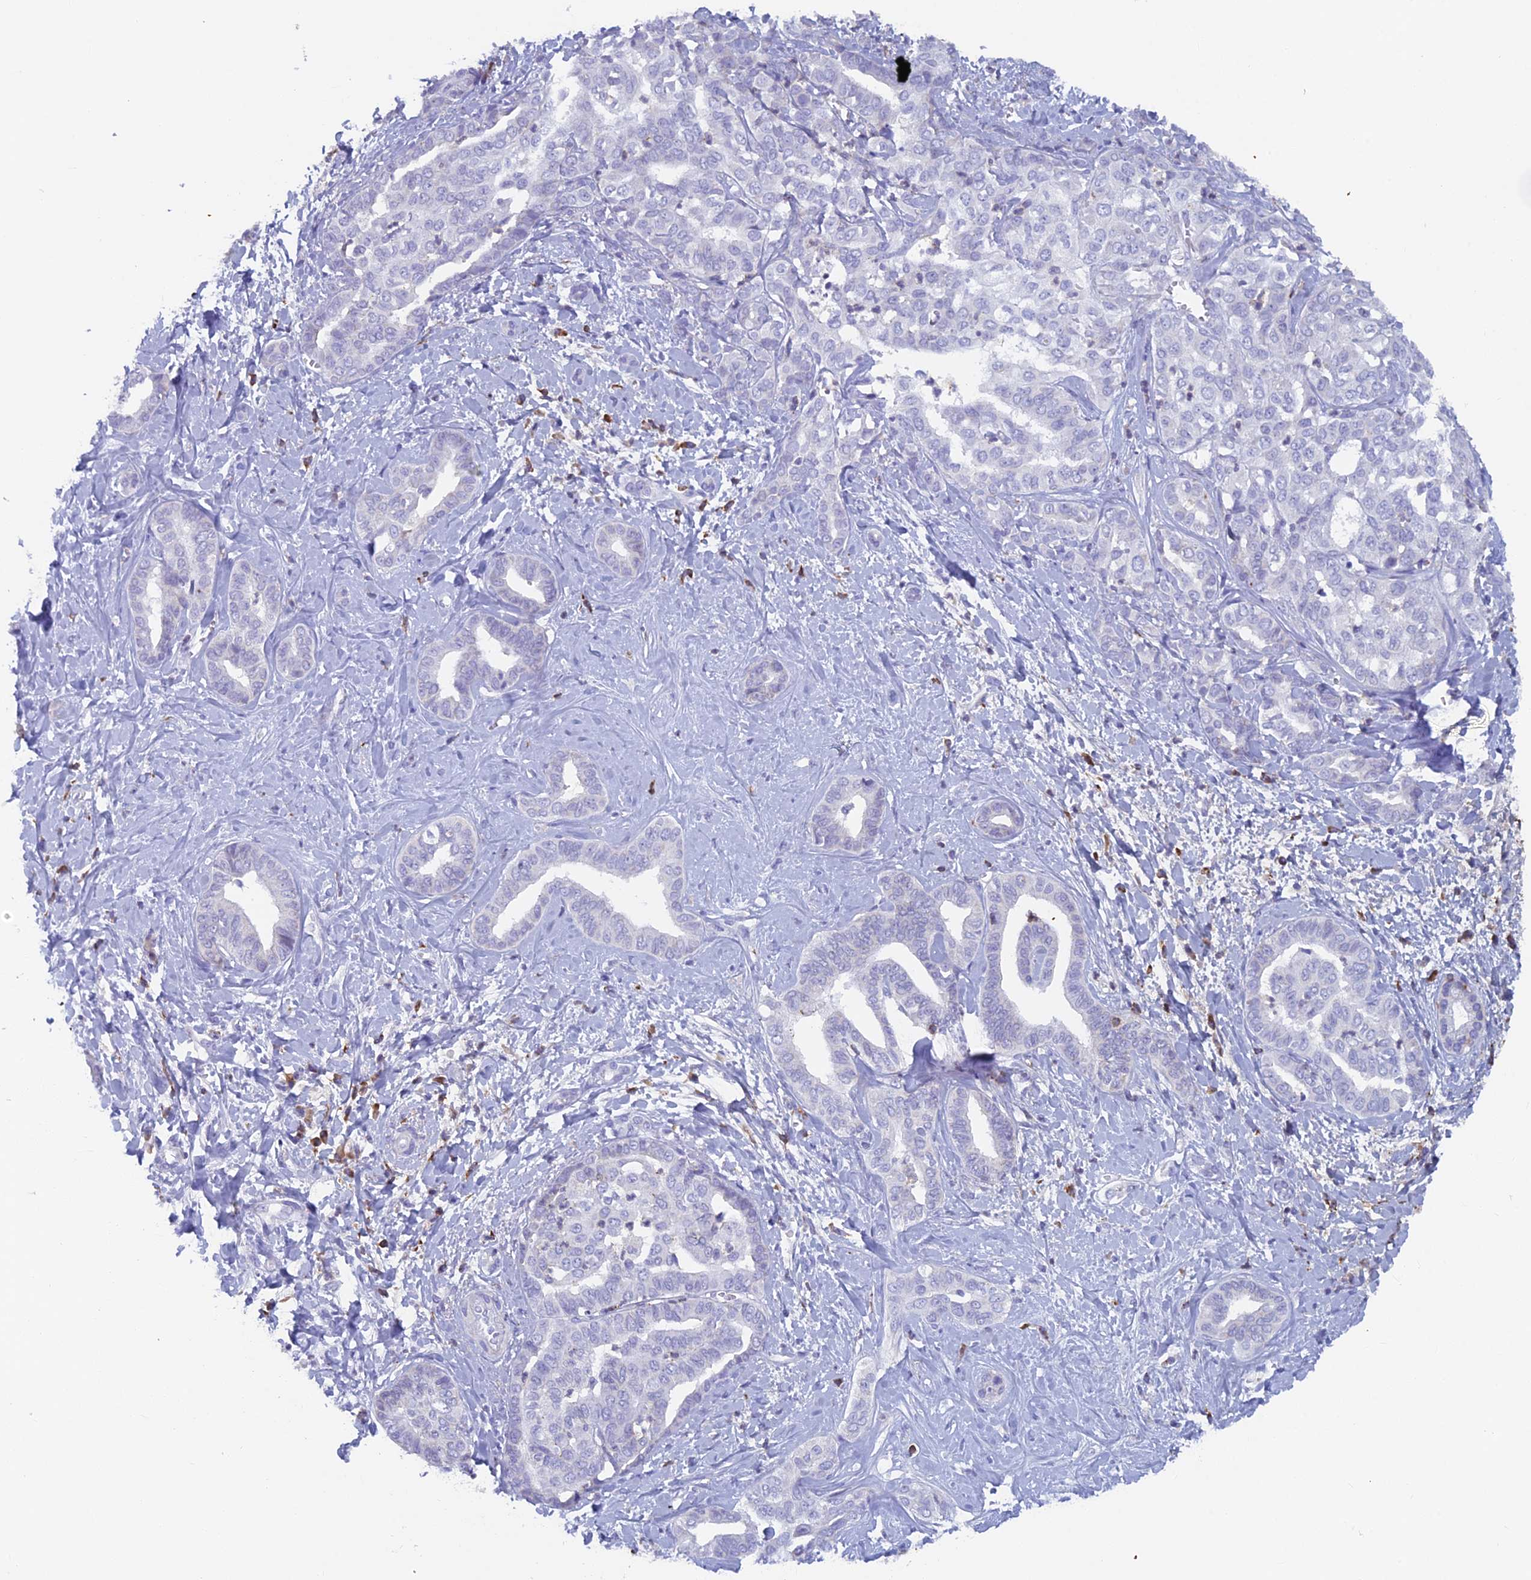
{"staining": {"intensity": "negative", "quantity": "none", "location": "none"}, "tissue": "liver cancer", "cell_type": "Tumor cells", "image_type": "cancer", "snomed": [{"axis": "morphology", "description": "Cholangiocarcinoma"}, {"axis": "topography", "description": "Liver"}], "caption": "DAB immunohistochemical staining of cholangiocarcinoma (liver) exhibits no significant expression in tumor cells.", "gene": "ABI3BP", "patient": {"sex": "female", "age": 77}}